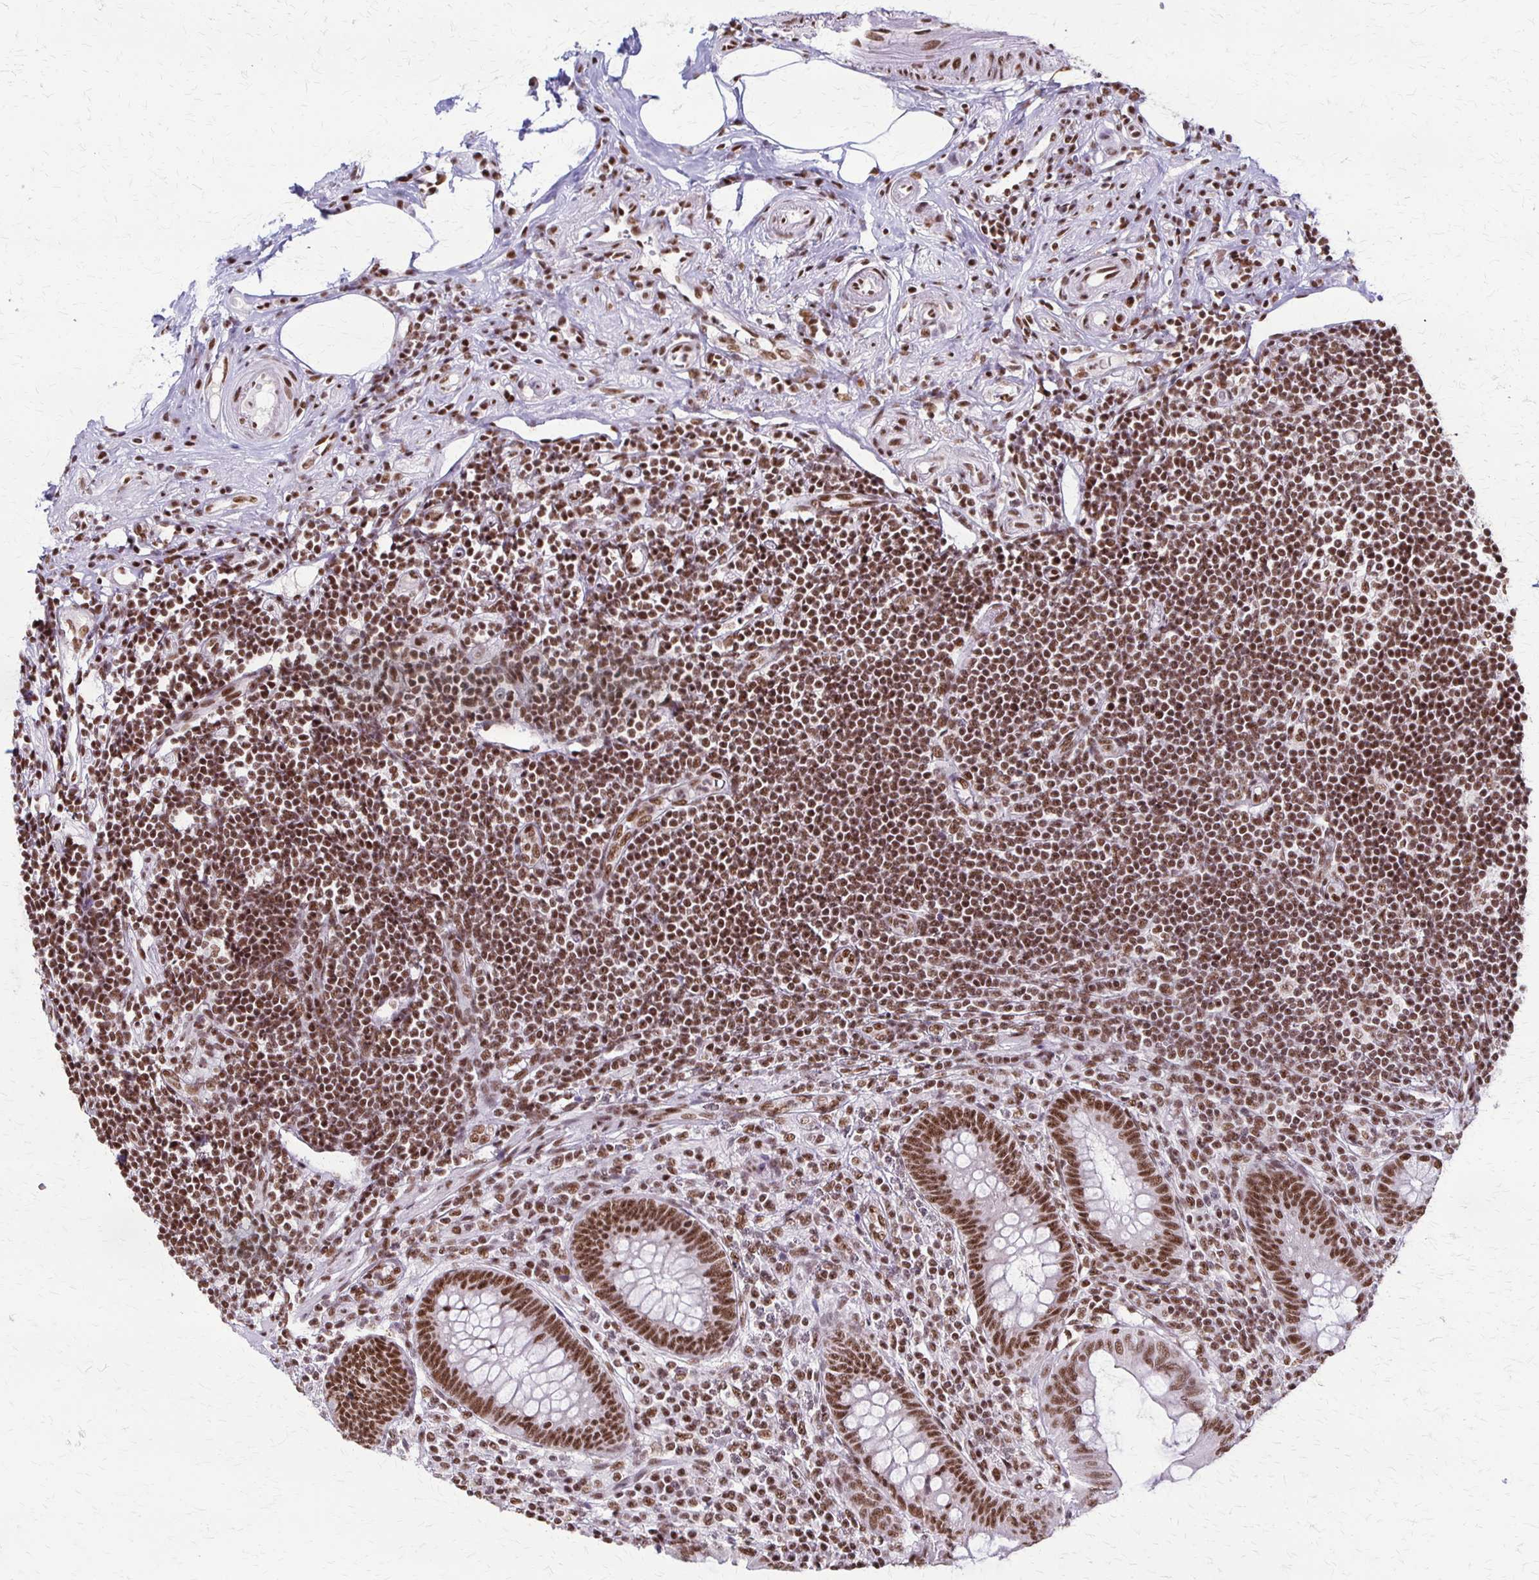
{"staining": {"intensity": "strong", "quantity": ">75%", "location": "nuclear"}, "tissue": "appendix", "cell_type": "Glandular cells", "image_type": "normal", "snomed": [{"axis": "morphology", "description": "Normal tissue, NOS"}, {"axis": "topography", "description": "Appendix"}], "caption": "DAB (3,3'-diaminobenzidine) immunohistochemical staining of unremarkable human appendix exhibits strong nuclear protein staining in approximately >75% of glandular cells. (brown staining indicates protein expression, while blue staining denotes nuclei).", "gene": "XRCC6", "patient": {"sex": "female", "age": 57}}